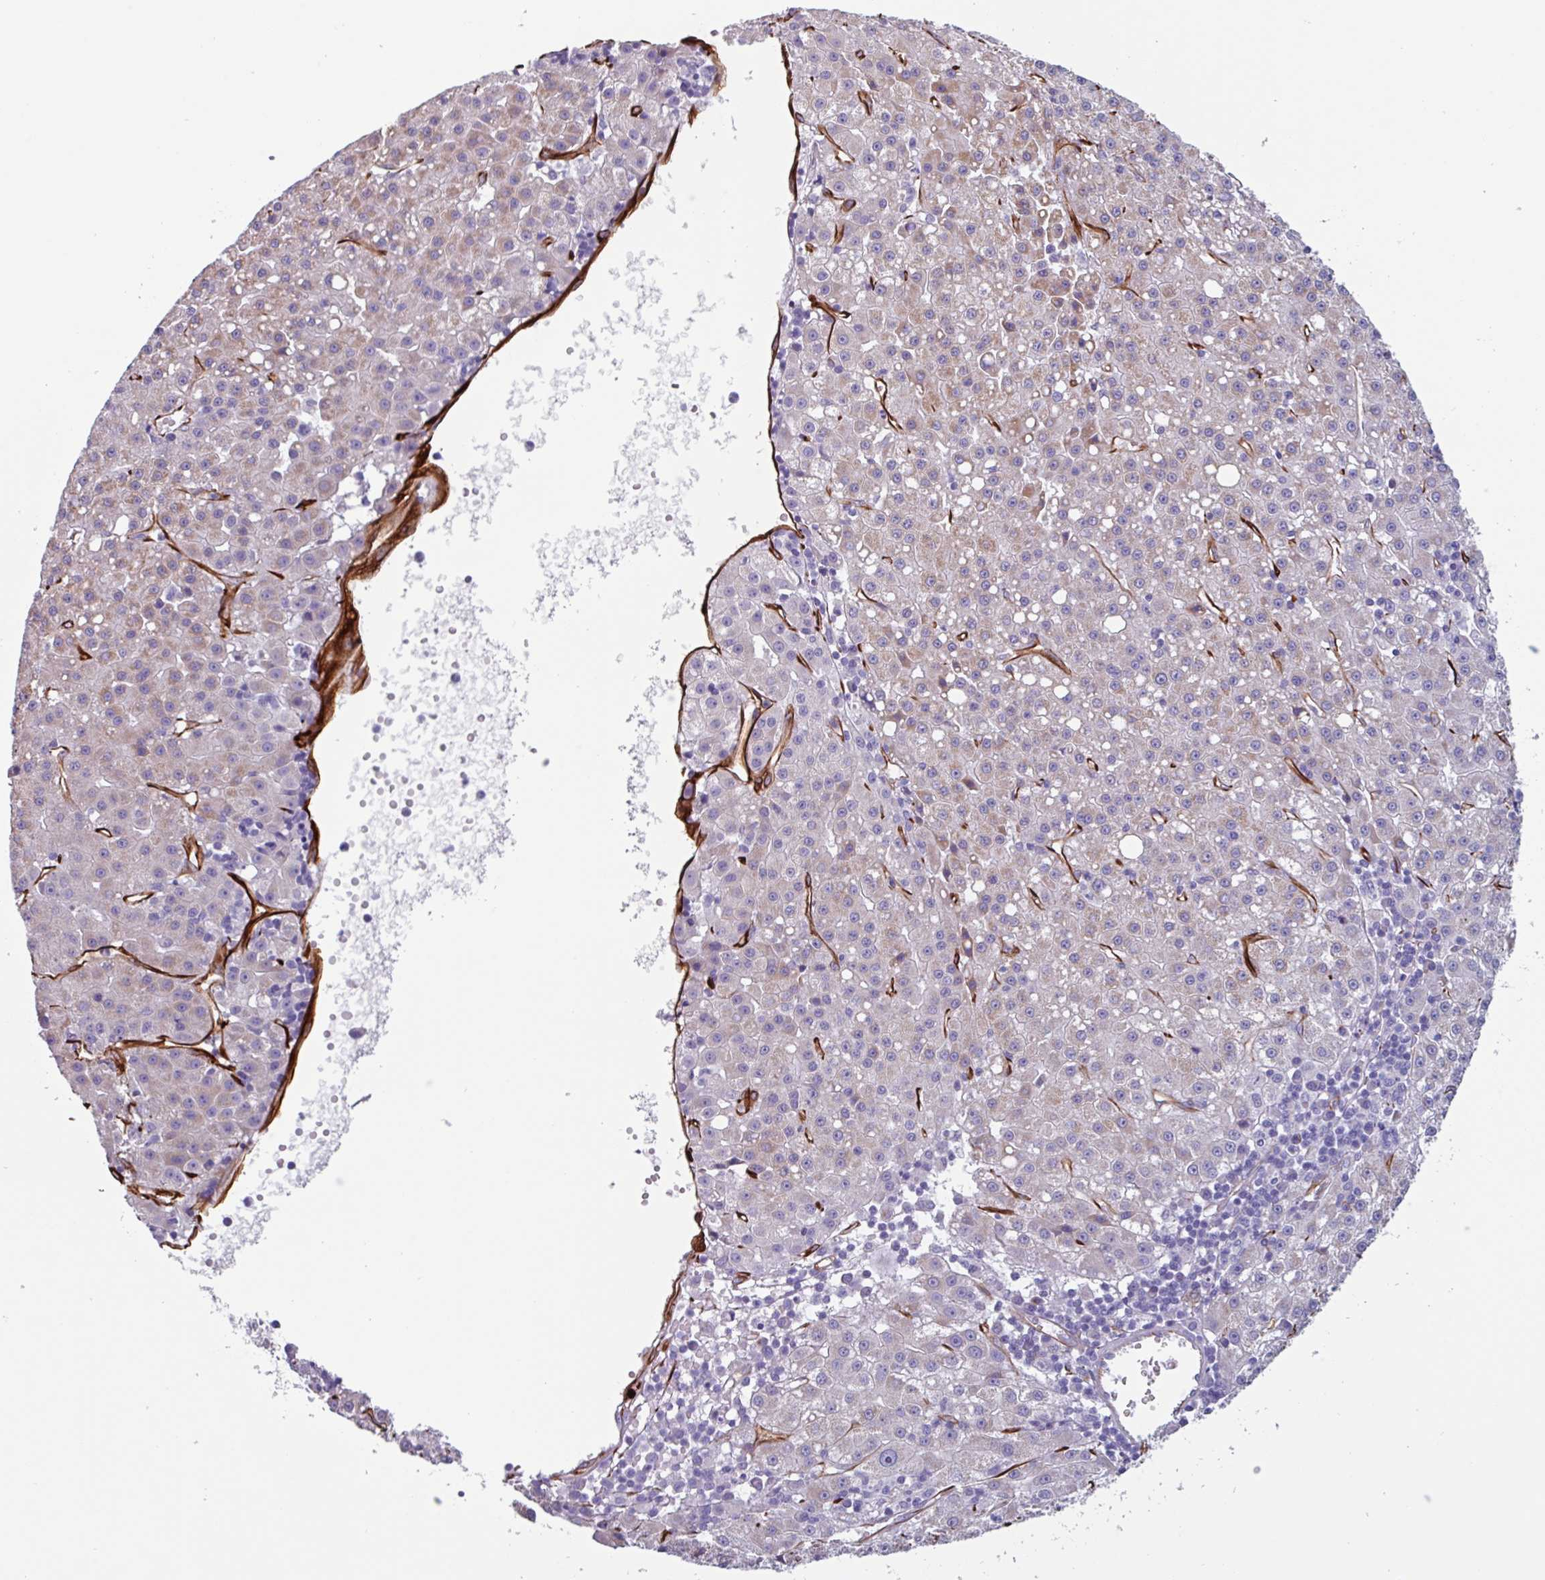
{"staining": {"intensity": "weak", "quantity": "25%-75%", "location": "cytoplasmic/membranous"}, "tissue": "liver cancer", "cell_type": "Tumor cells", "image_type": "cancer", "snomed": [{"axis": "morphology", "description": "Carcinoma, Hepatocellular, NOS"}, {"axis": "topography", "description": "Liver"}], "caption": "Liver cancer (hepatocellular carcinoma) was stained to show a protein in brown. There is low levels of weak cytoplasmic/membranous positivity in approximately 25%-75% of tumor cells.", "gene": "BTD", "patient": {"sex": "male", "age": 76}}